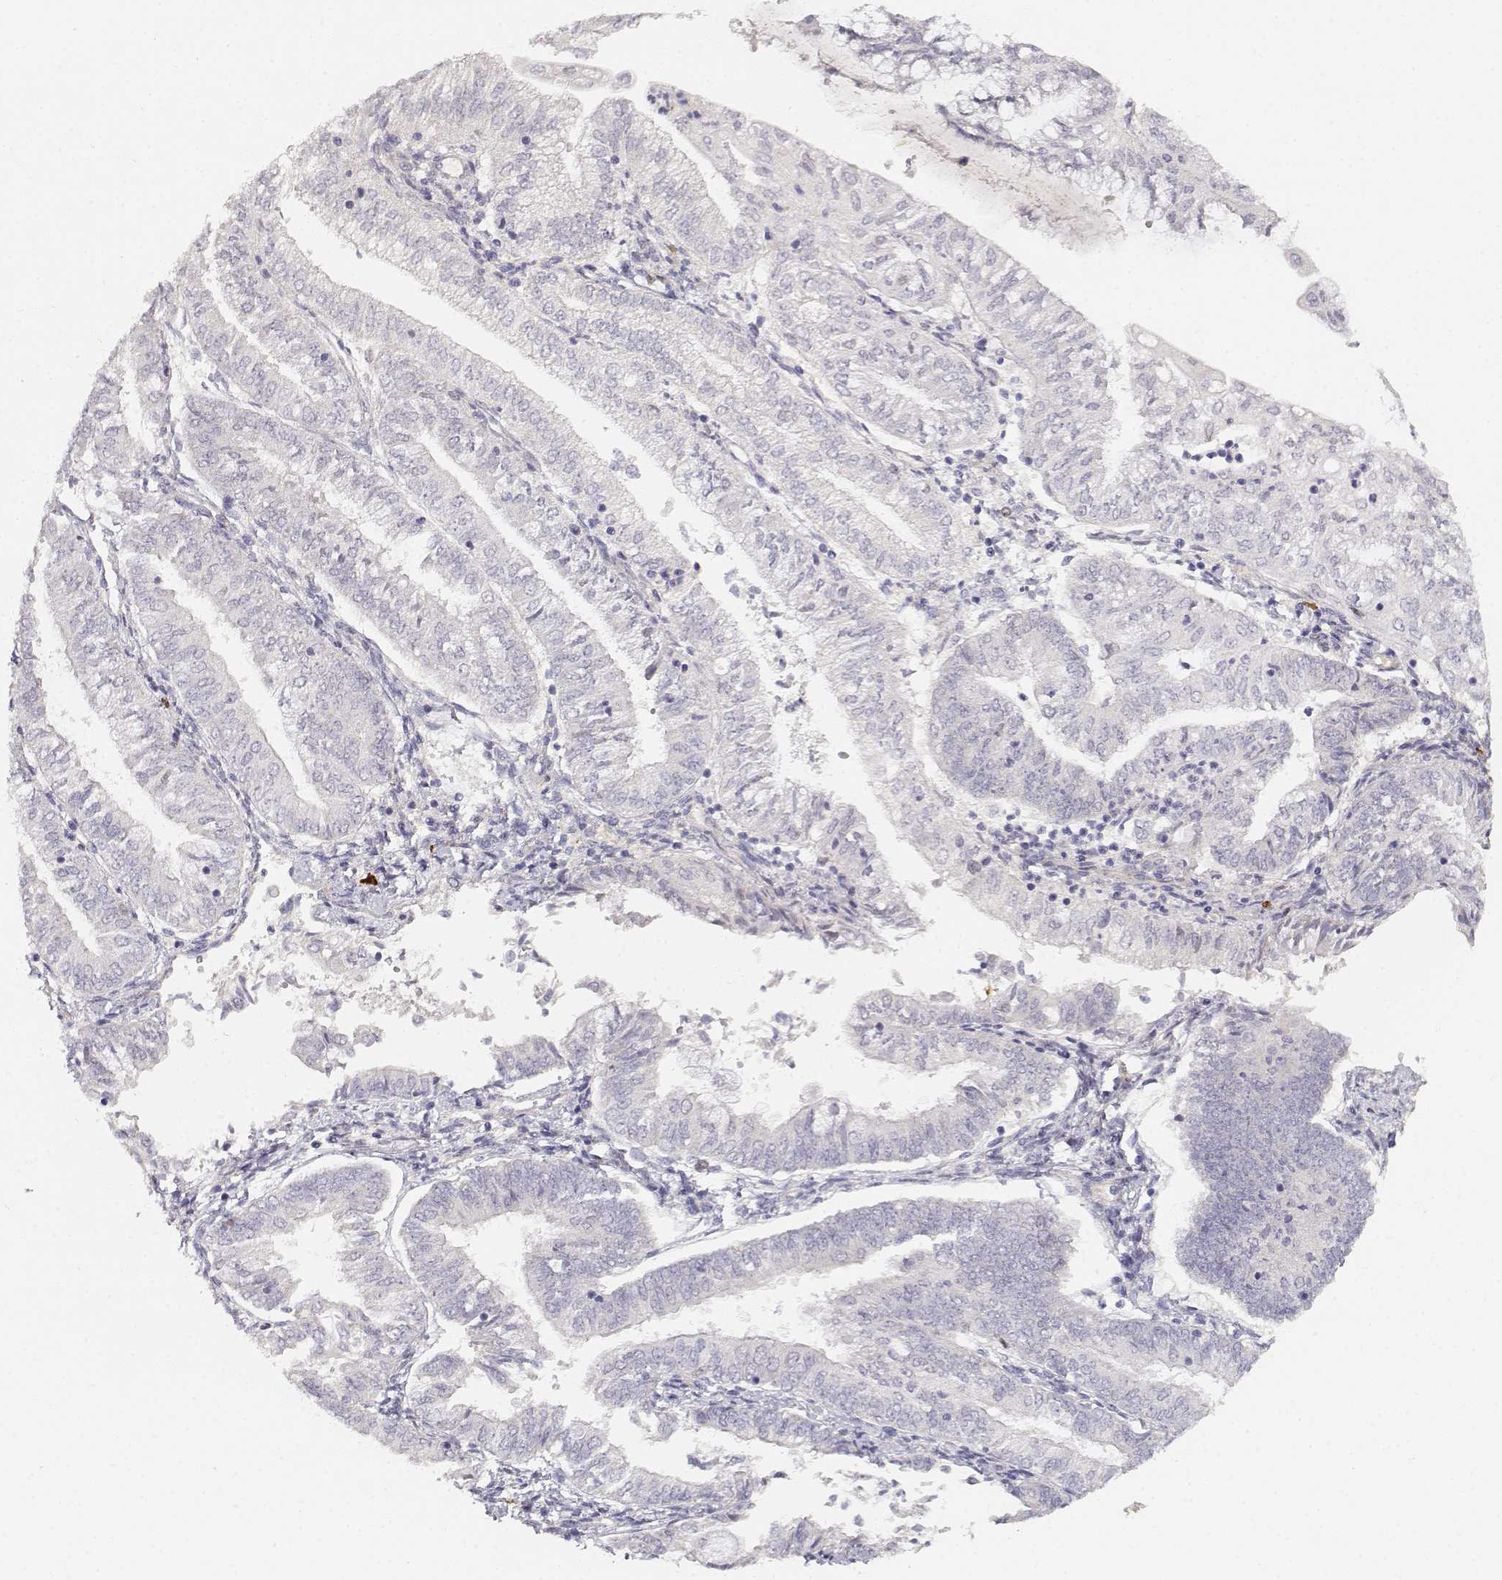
{"staining": {"intensity": "negative", "quantity": "none", "location": "none"}, "tissue": "endometrial cancer", "cell_type": "Tumor cells", "image_type": "cancer", "snomed": [{"axis": "morphology", "description": "Adenocarcinoma, NOS"}, {"axis": "topography", "description": "Endometrium"}], "caption": "Micrograph shows no significant protein positivity in tumor cells of endometrial cancer (adenocarcinoma). (DAB immunohistochemistry visualized using brightfield microscopy, high magnification).", "gene": "EAF2", "patient": {"sex": "female", "age": 55}}